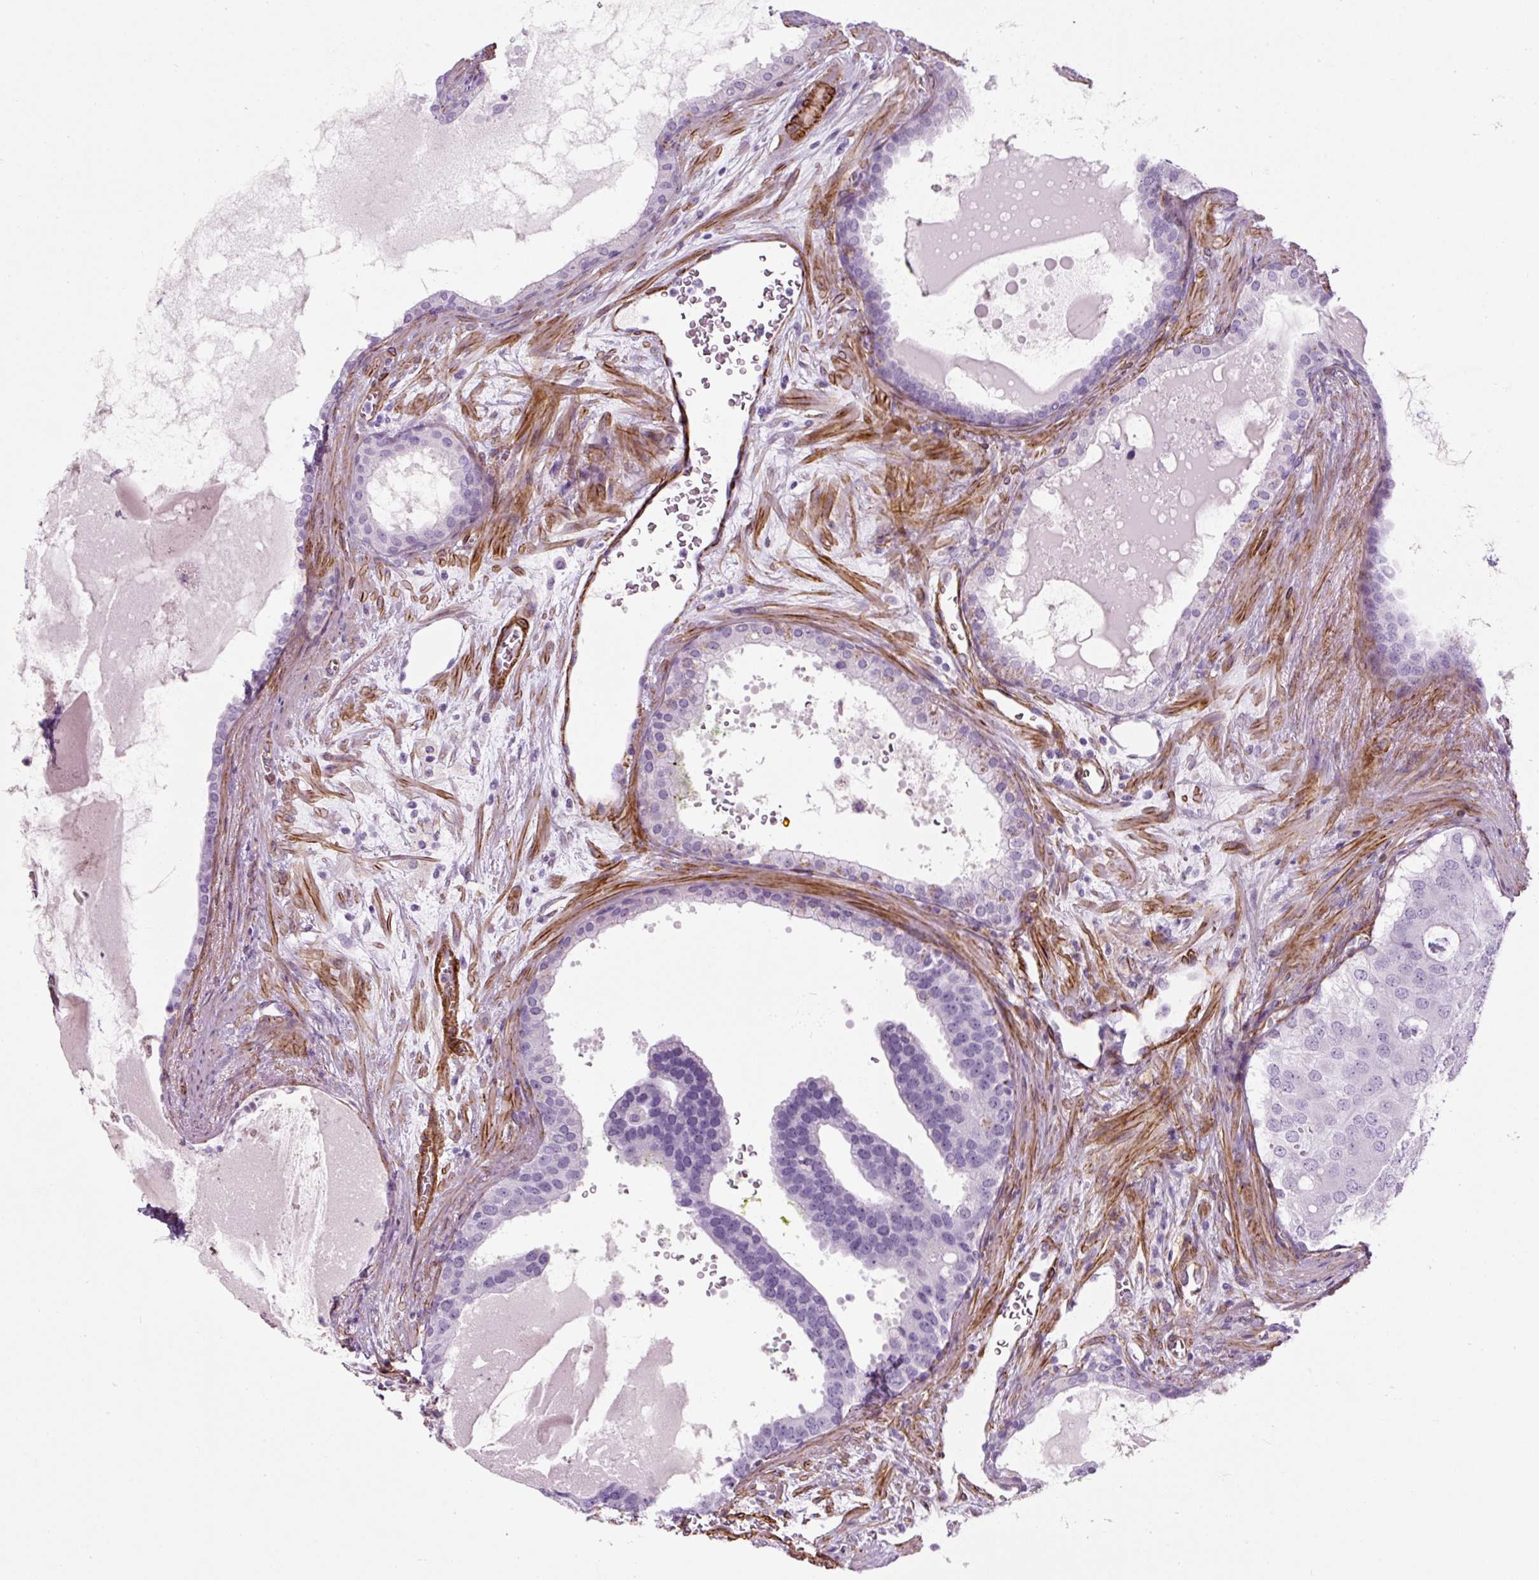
{"staining": {"intensity": "negative", "quantity": "none", "location": "none"}, "tissue": "prostate cancer", "cell_type": "Tumor cells", "image_type": "cancer", "snomed": [{"axis": "morphology", "description": "Adenocarcinoma, High grade"}, {"axis": "topography", "description": "Prostate"}], "caption": "Tumor cells are negative for brown protein staining in prostate cancer.", "gene": "CAVIN3", "patient": {"sex": "male", "age": 55}}